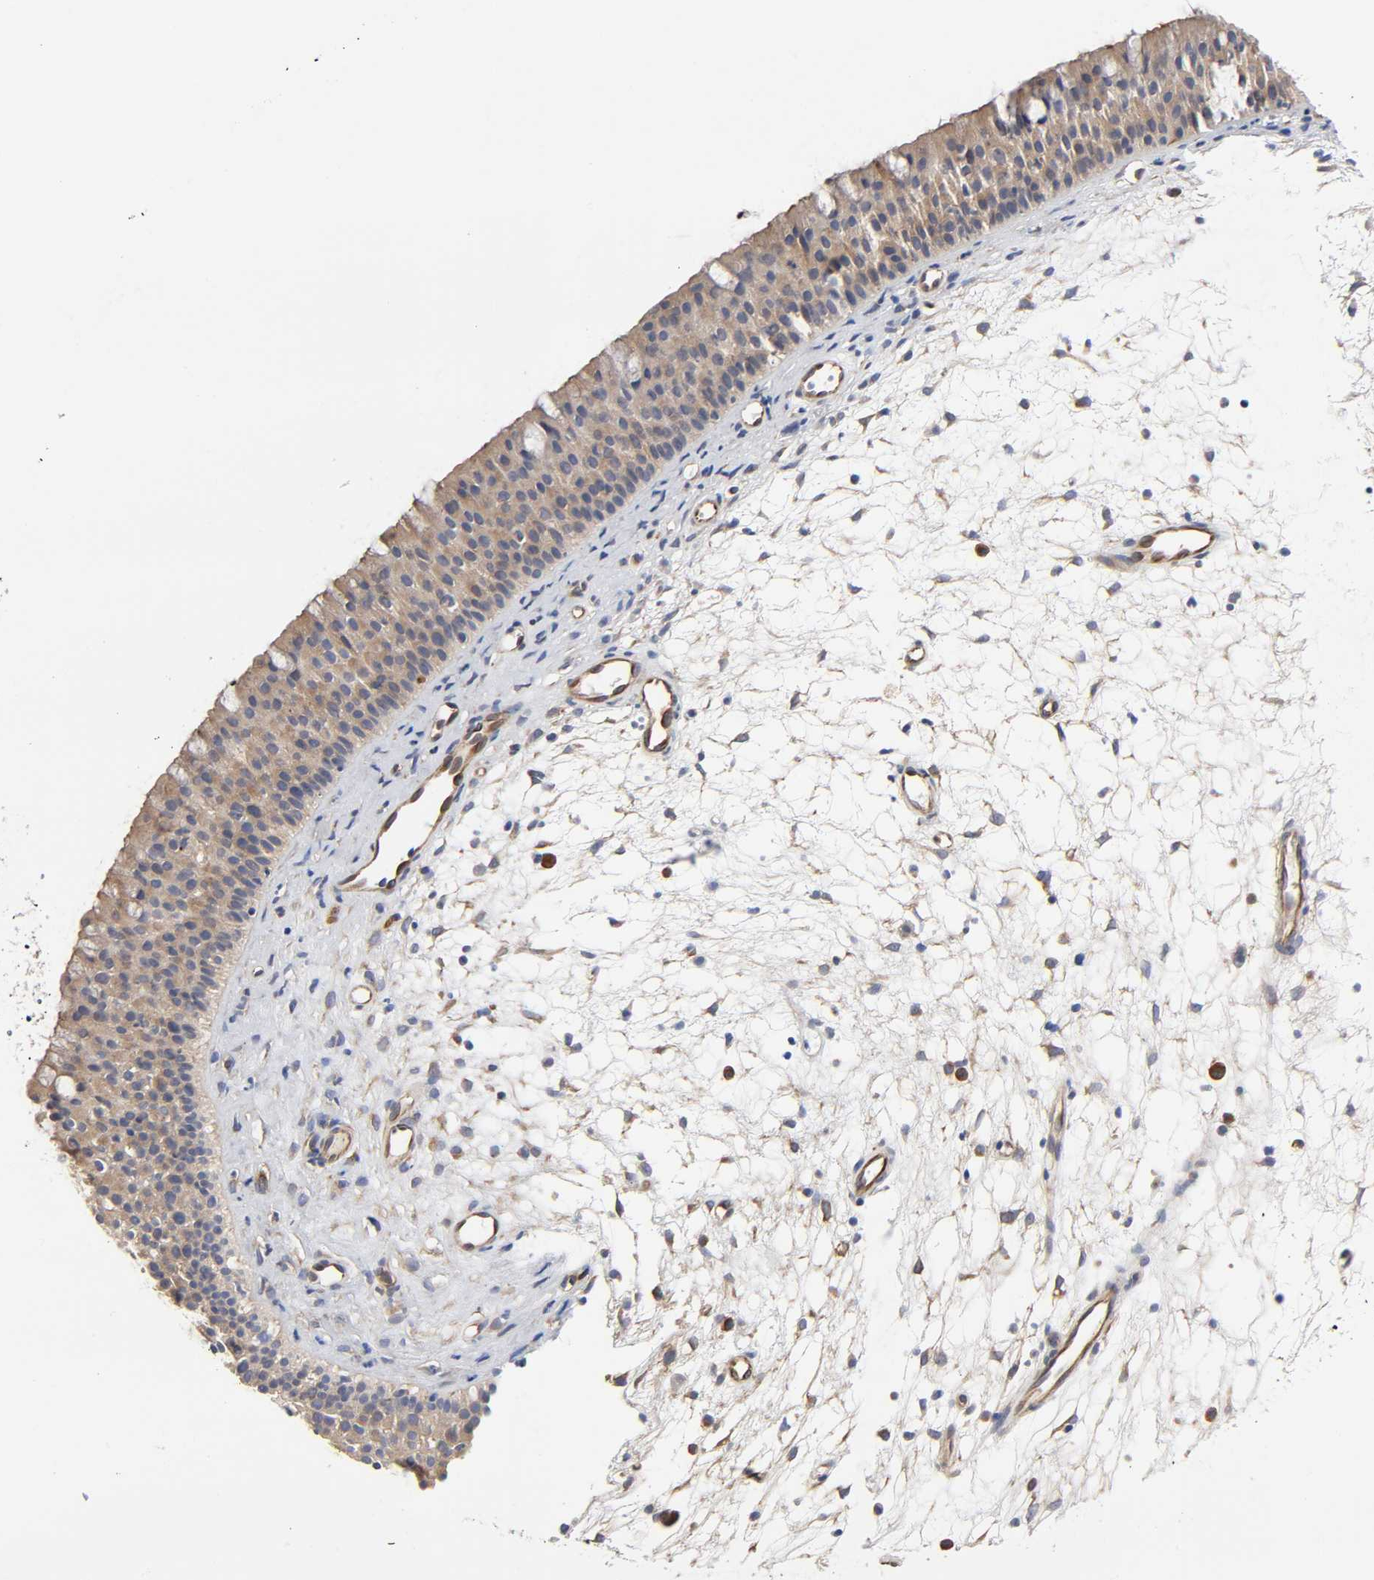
{"staining": {"intensity": "moderate", "quantity": ">75%", "location": "cytoplasmic/membranous"}, "tissue": "nasopharynx", "cell_type": "Respiratory epithelial cells", "image_type": "normal", "snomed": [{"axis": "morphology", "description": "Normal tissue, NOS"}, {"axis": "topography", "description": "Nasopharynx"}], "caption": "Immunohistochemistry (DAB (3,3'-diaminobenzidine)) staining of unremarkable human nasopharynx reveals moderate cytoplasmic/membranous protein positivity in about >75% of respiratory epithelial cells. The staining was performed using DAB (3,3'-diaminobenzidine) to visualize the protein expression in brown, while the nuclei were stained in blue with hematoxylin (Magnification: 20x).", "gene": "RAB13", "patient": {"sex": "female", "age": 54}}